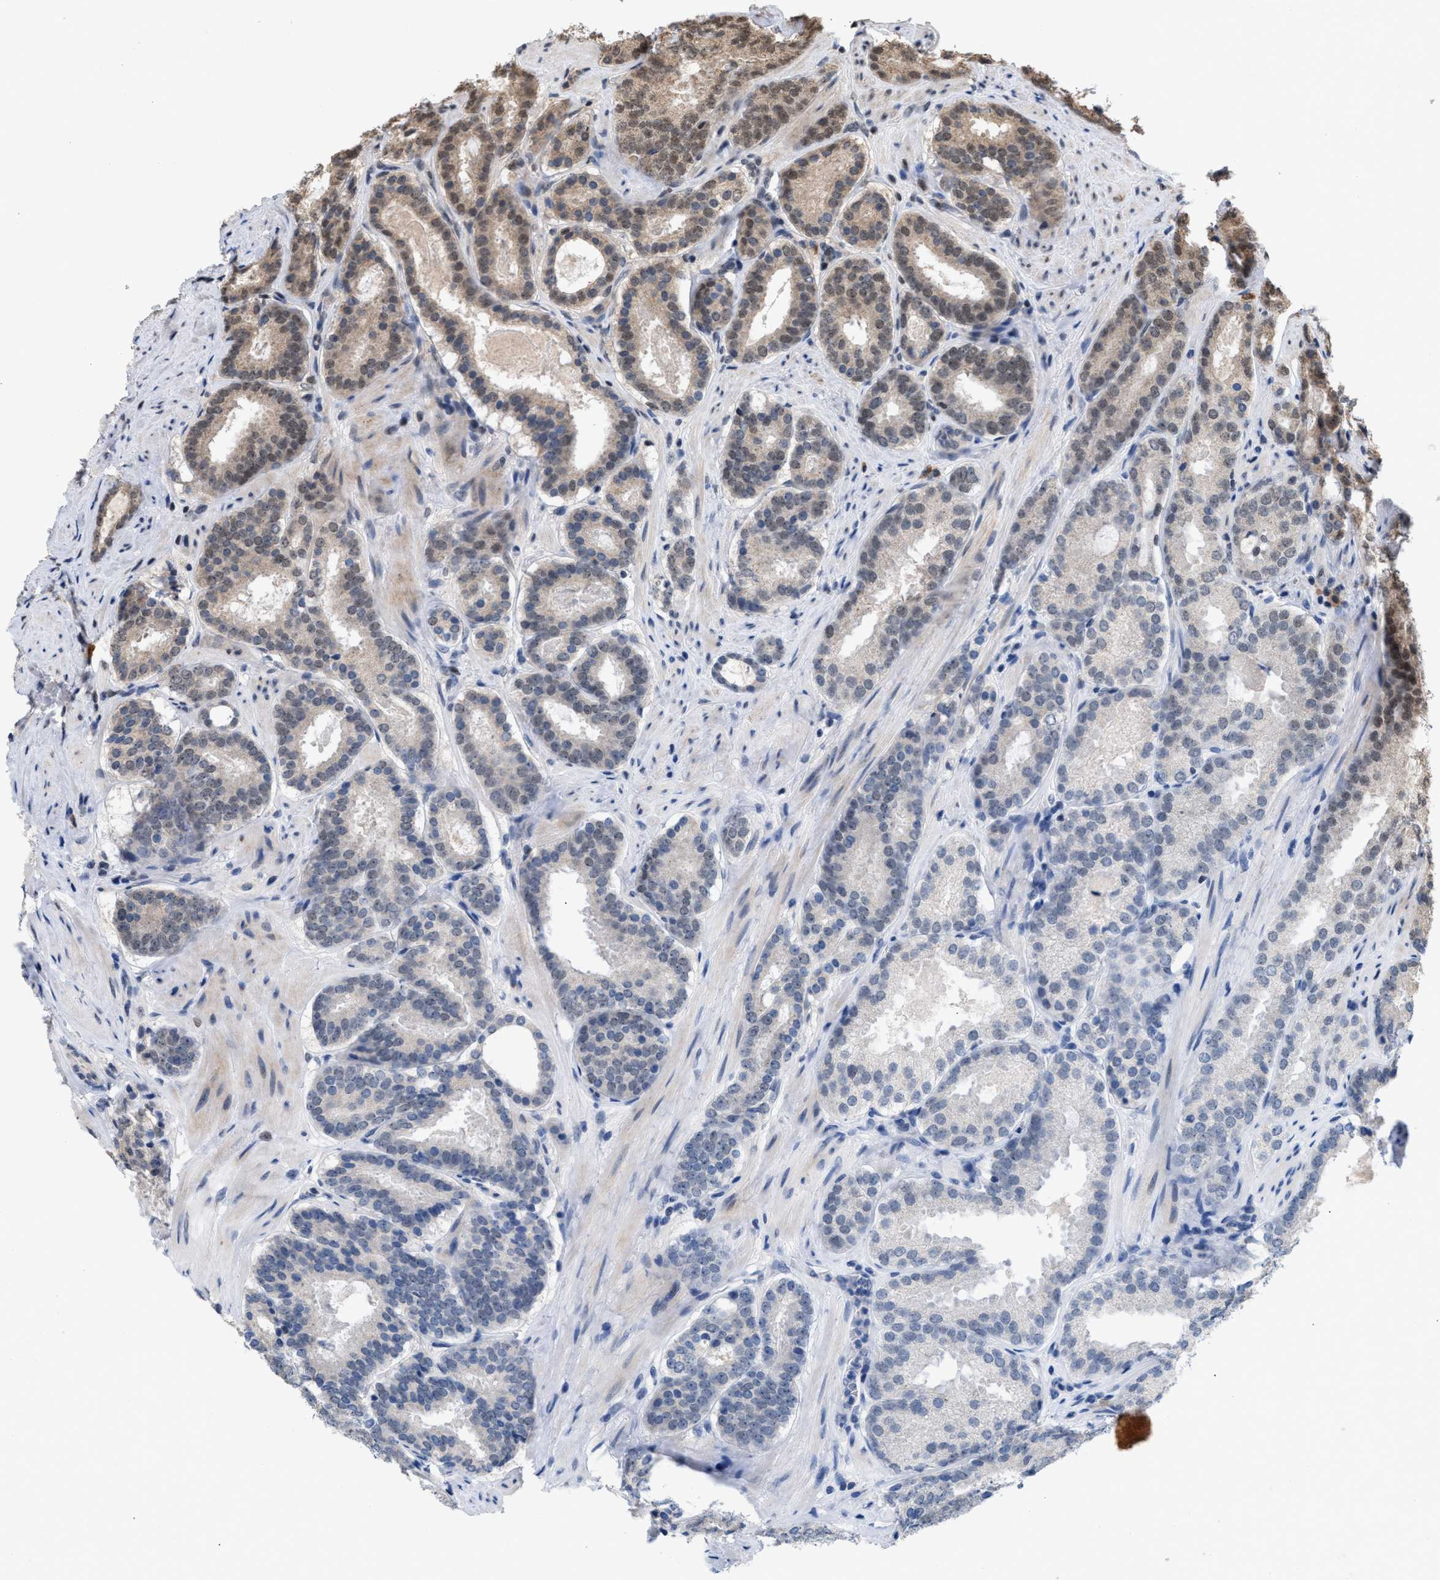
{"staining": {"intensity": "moderate", "quantity": "<25%", "location": "cytoplasmic/membranous"}, "tissue": "prostate cancer", "cell_type": "Tumor cells", "image_type": "cancer", "snomed": [{"axis": "morphology", "description": "Adenocarcinoma, Low grade"}, {"axis": "topography", "description": "Prostate"}], "caption": "This image demonstrates IHC staining of human adenocarcinoma (low-grade) (prostate), with low moderate cytoplasmic/membranous positivity in about <25% of tumor cells.", "gene": "C9orf78", "patient": {"sex": "male", "age": 69}}